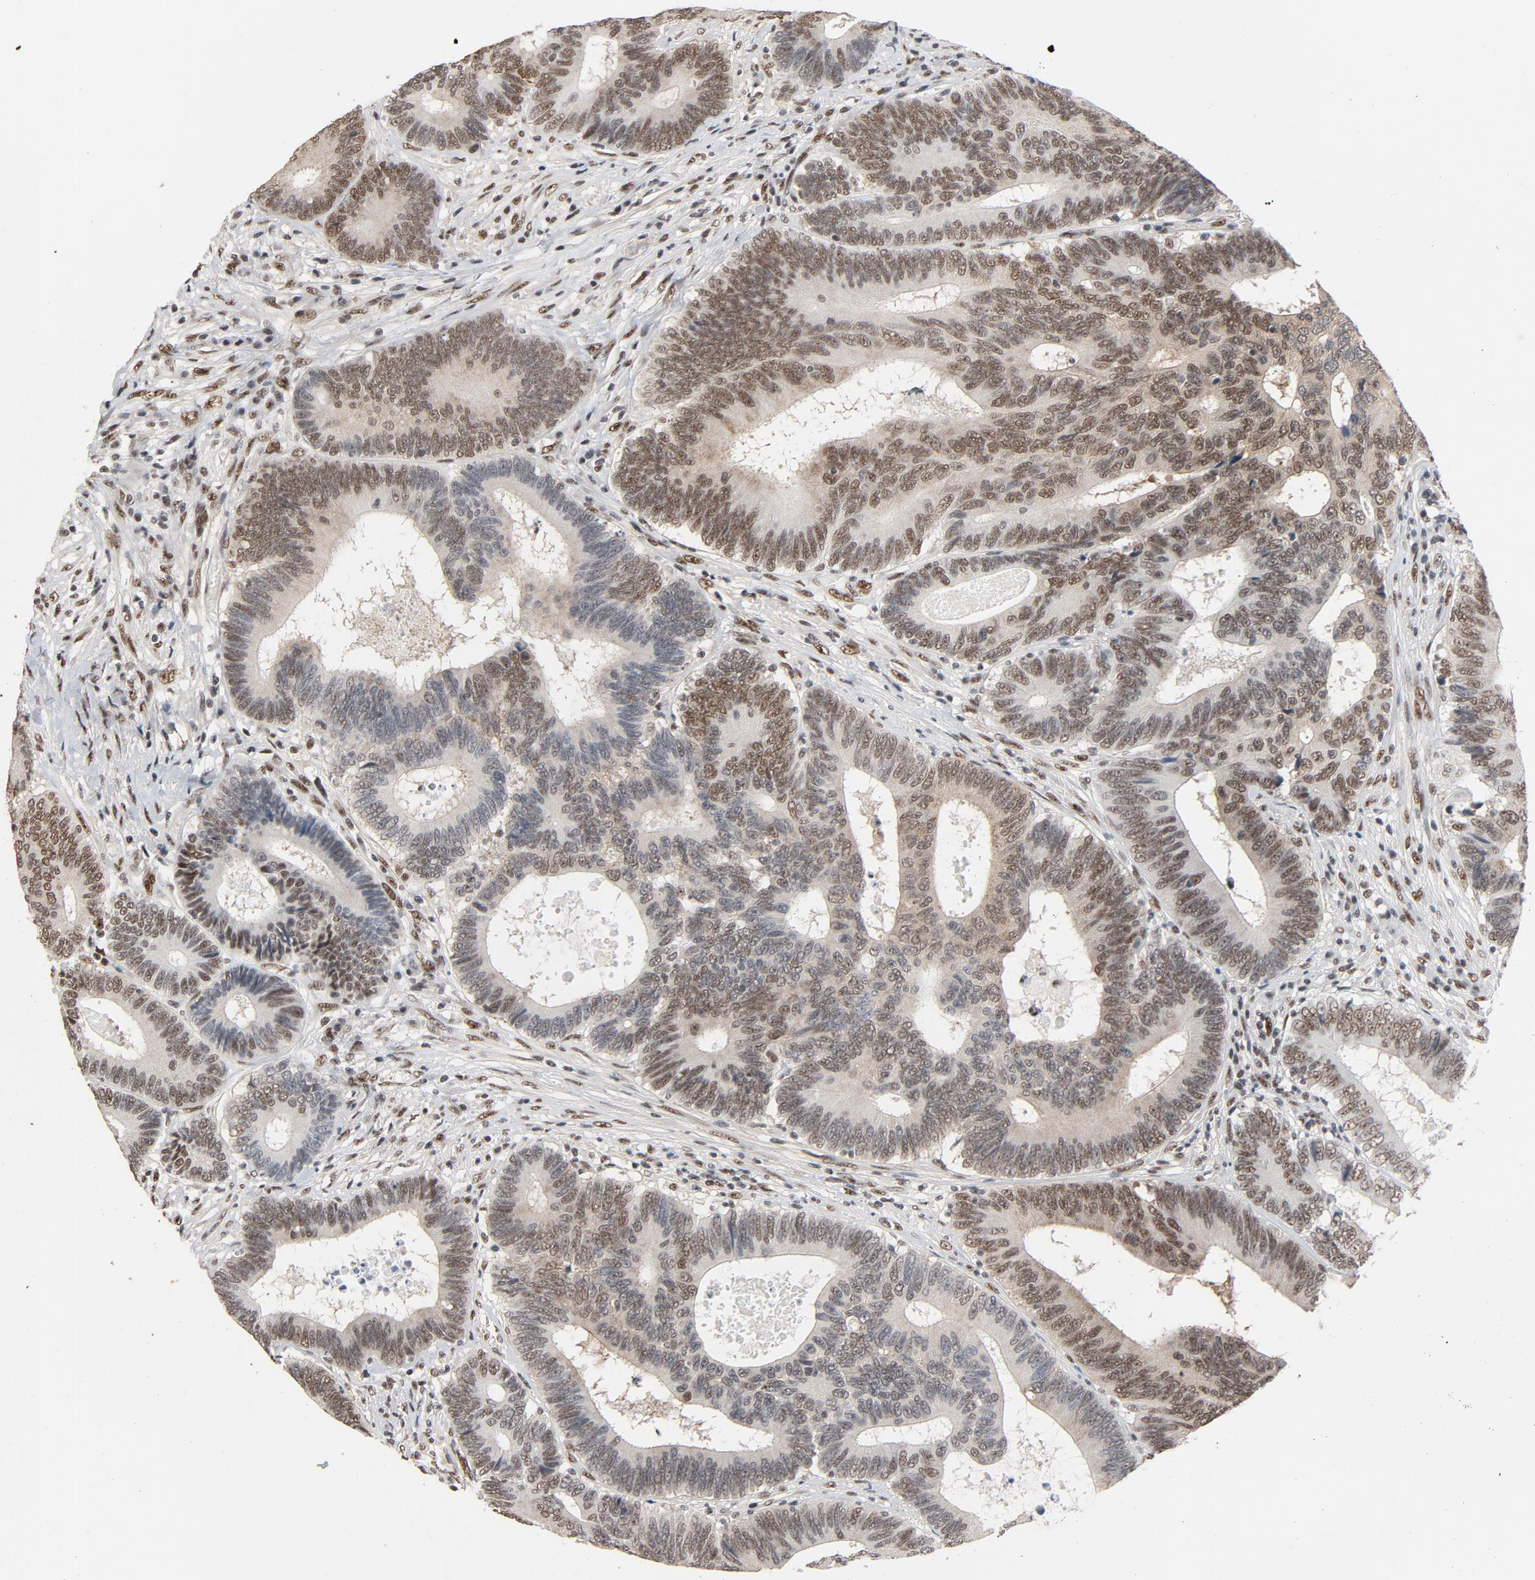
{"staining": {"intensity": "moderate", "quantity": "25%-75%", "location": "nuclear"}, "tissue": "colorectal cancer", "cell_type": "Tumor cells", "image_type": "cancer", "snomed": [{"axis": "morphology", "description": "Adenocarcinoma, NOS"}, {"axis": "topography", "description": "Colon"}], "caption": "IHC (DAB (3,3'-diaminobenzidine)) staining of colorectal cancer shows moderate nuclear protein expression in about 25%-75% of tumor cells. (Brightfield microscopy of DAB IHC at high magnification).", "gene": "MRE11", "patient": {"sex": "female", "age": 78}}